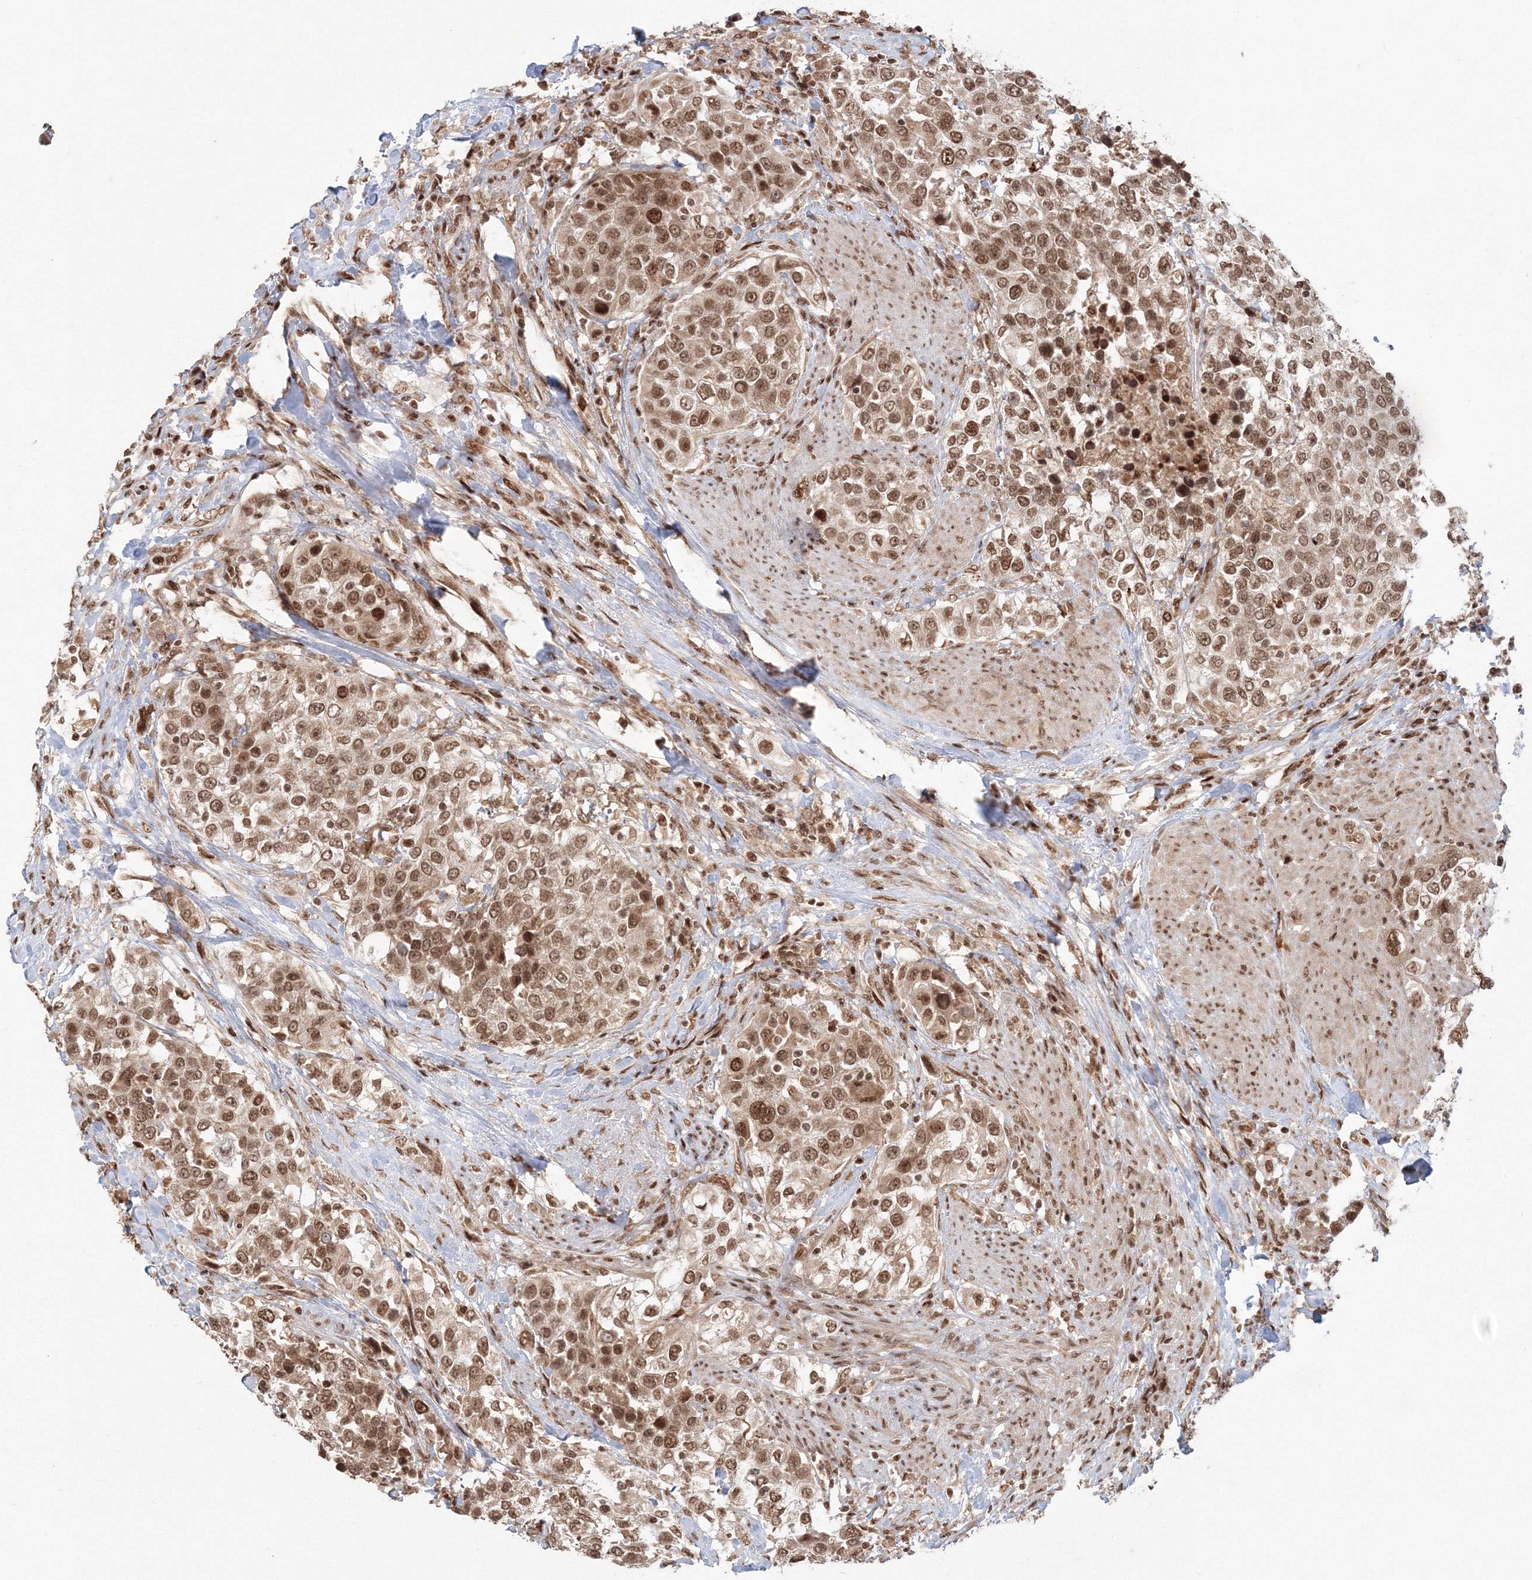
{"staining": {"intensity": "moderate", "quantity": ">75%", "location": "nuclear"}, "tissue": "urothelial cancer", "cell_type": "Tumor cells", "image_type": "cancer", "snomed": [{"axis": "morphology", "description": "Urothelial carcinoma, High grade"}, {"axis": "topography", "description": "Urinary bladder"}], "caption": "DAB immunohistochemical staining of urothelial cancer exhibits moderate nuclear protein staining in approximately >75% of tumor cells.", "gene": "KIF20A", "patient": {"sex": "female", "age": 80}}